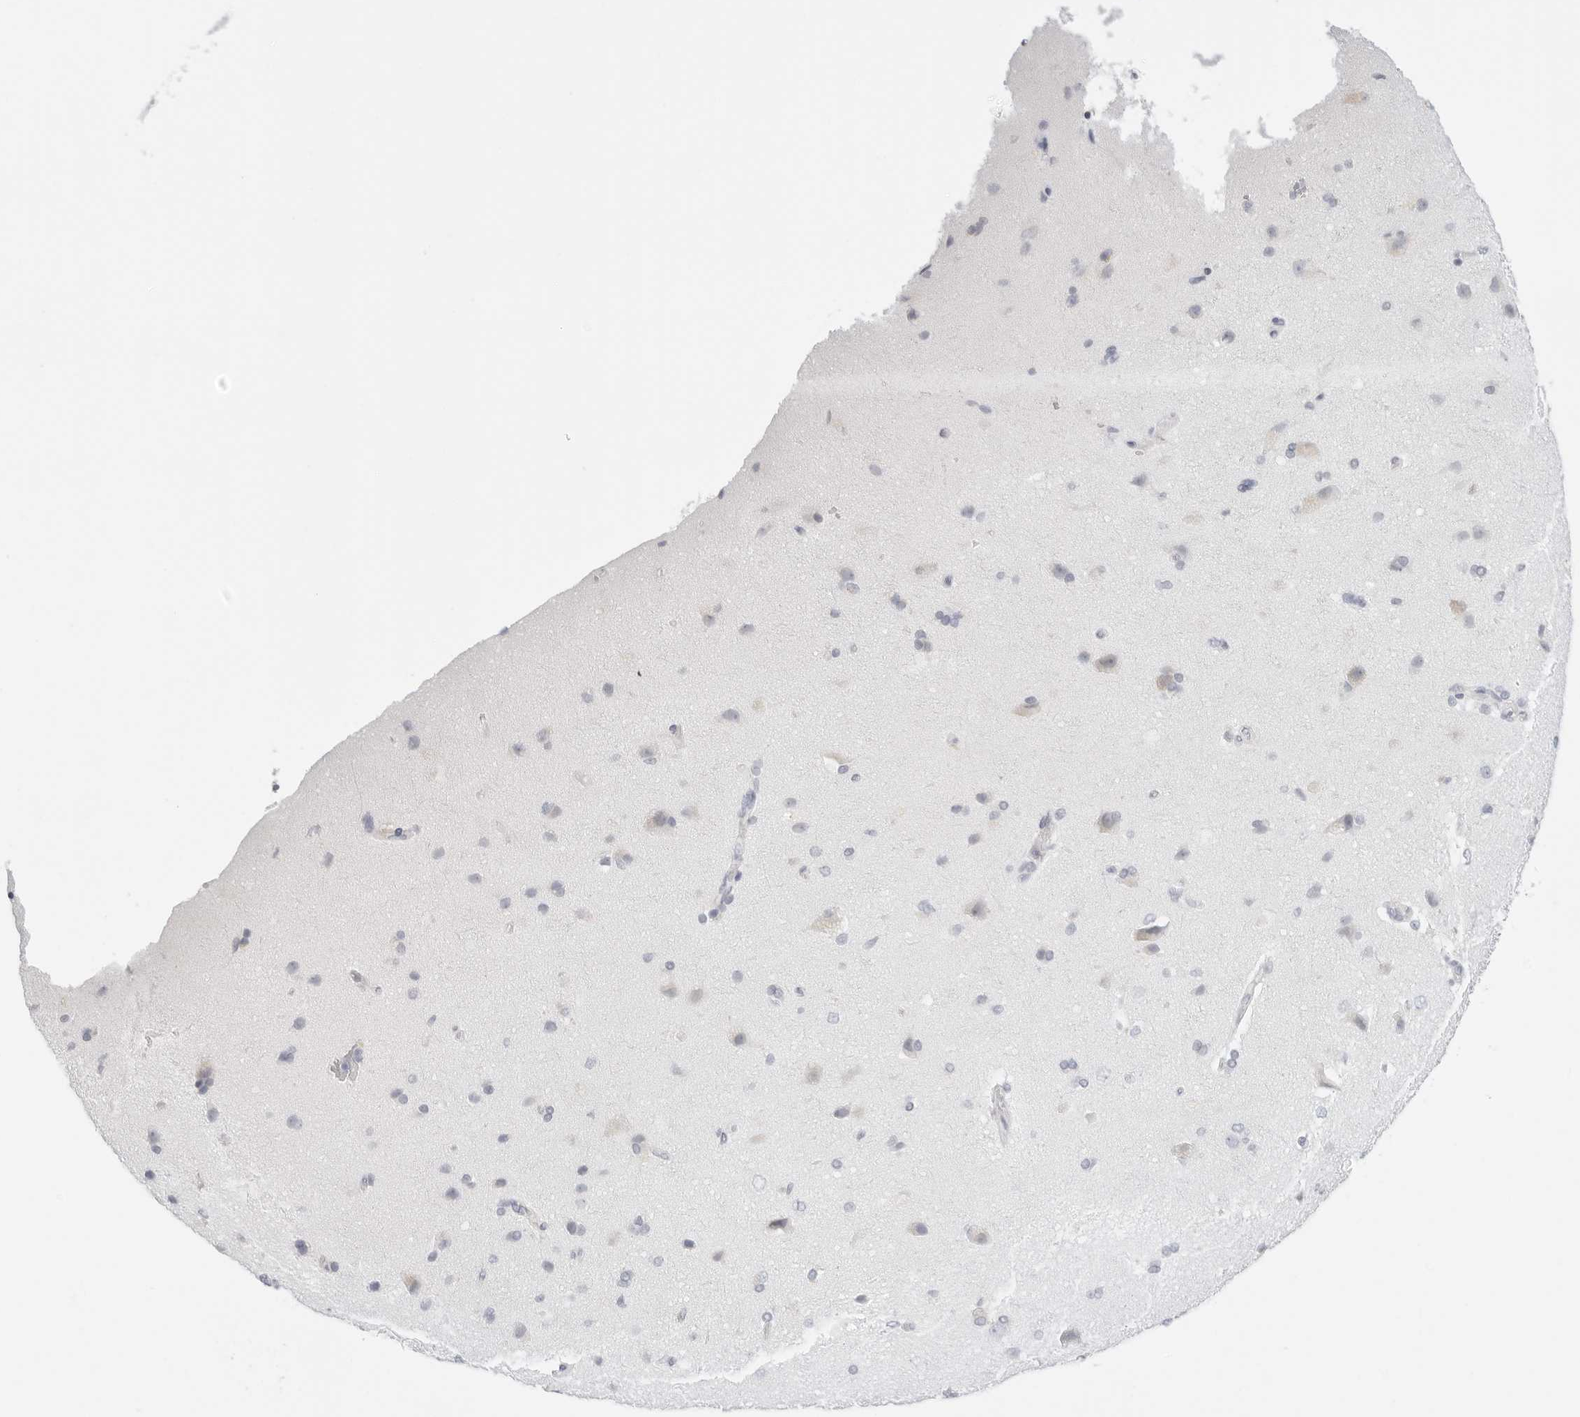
{"staining": {"intensity": "negative", "quantity": "none", "location": "none"}, "tissue": "cerebral cortex", "cell_type": "Endothelial cells", "image_type": "normal", "snomed": [{"axis": "morphology", "description": "Normal tissue, NOS"}, {"axis": "topography", "description": "Cerebral cortex"}], "caption": "This is an IHC micrograph of benign cerebral cortex. There is no expression in endothelial cells.", "gene": "HMGCS2", "patient": {"sex": "male", "age": 62}}